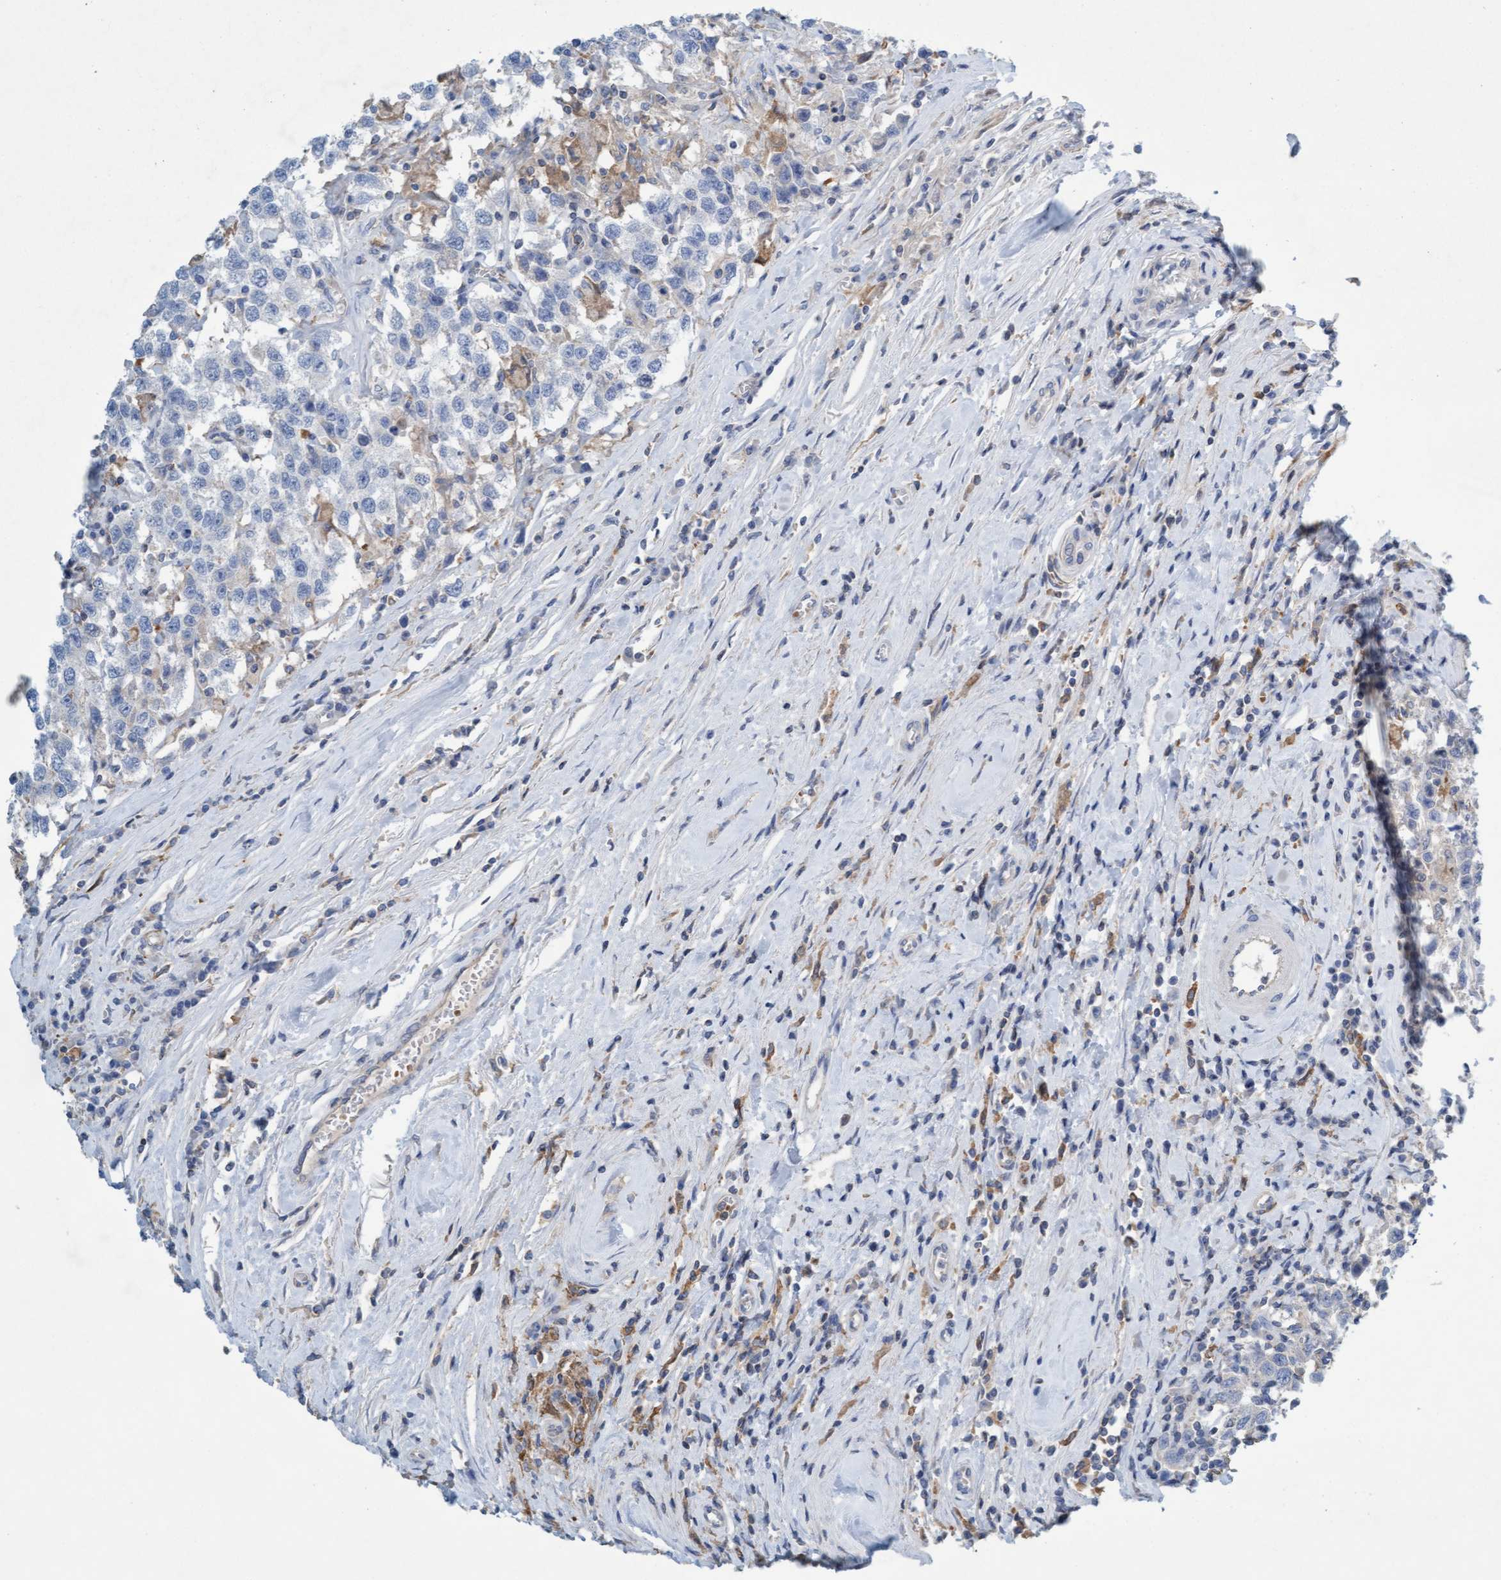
{"staining": {"intensity": "negative", "quantity": "none", "location": "none"}, "tissue": "testis cancer", "cell_type": "Tumor cells", "image_type": "cancer", "snomed": [{"axis": "morphology", "description": "Seminoma, NOS"}, {"axis": "topography", "description": "Testis"}], "caption": "The immunohistochemistry (IHC) photomicrograph has no significant positivity in tumor cells of testis cancer (seminoma) tissue. (DAB (3,3'-diaminobenzidine) immunohistochemistry (IHC), high magnification).", "gene": "SIGIRR", "patient": {"sex": "male", "age": 41}}